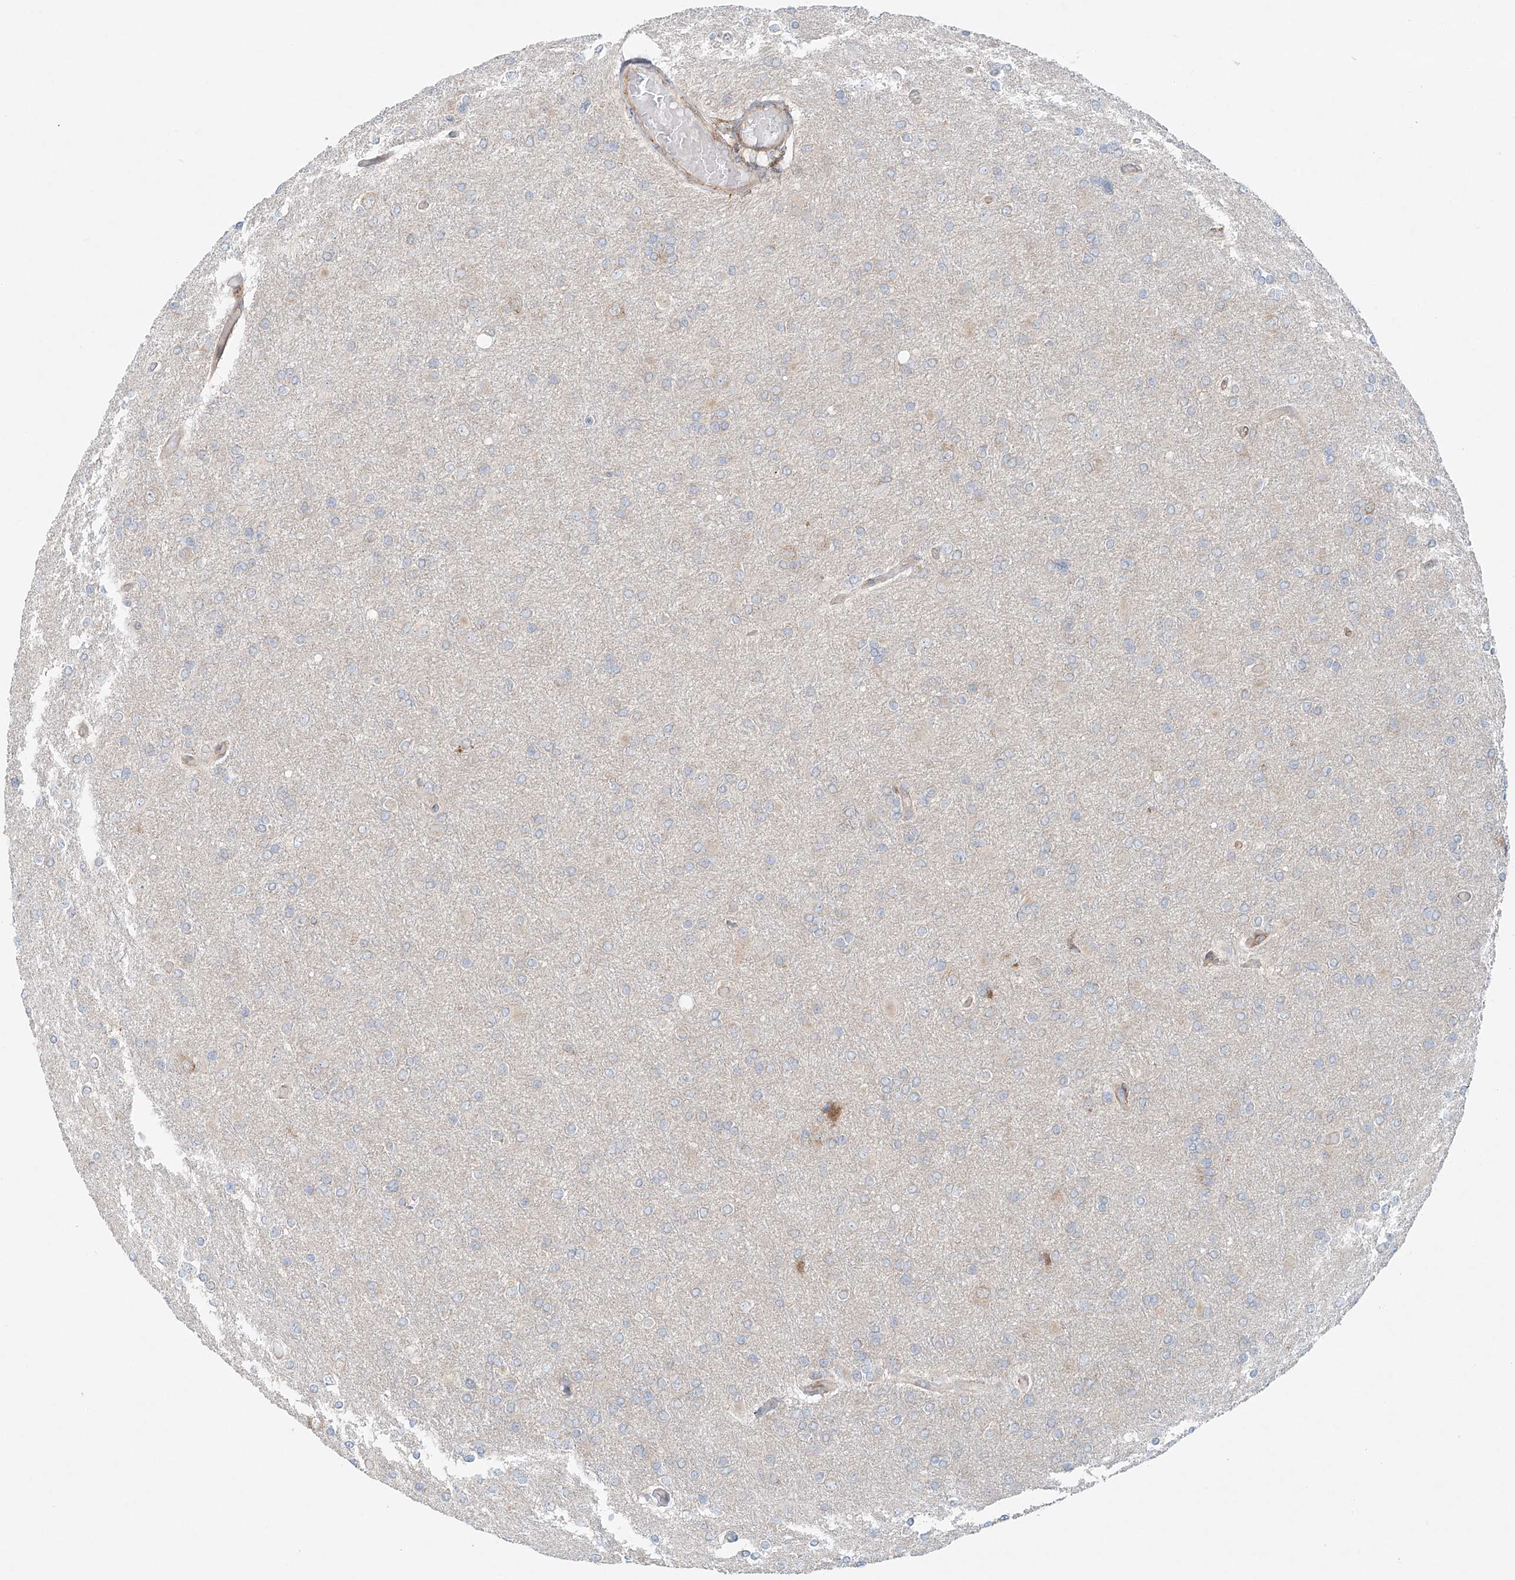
{"staining": {"intensity": "negative", "quantity": "none", "location": "none"}, "tissue": "glioma", "cell_type": "Tumor cells", "image_type": "cancer", "snomed": [{"axis": "morphology", "description": "Glioma, malignant, High grade"}, {"axis": "topography", "description": "Cerebral cortex"}], "caption": "Malignant high-grade glioma was stained to show a protein in brown. There is no significant staining in tumor cells.", "gene": "EIPR1", "patient": {"sex": "female", "age": 36}}